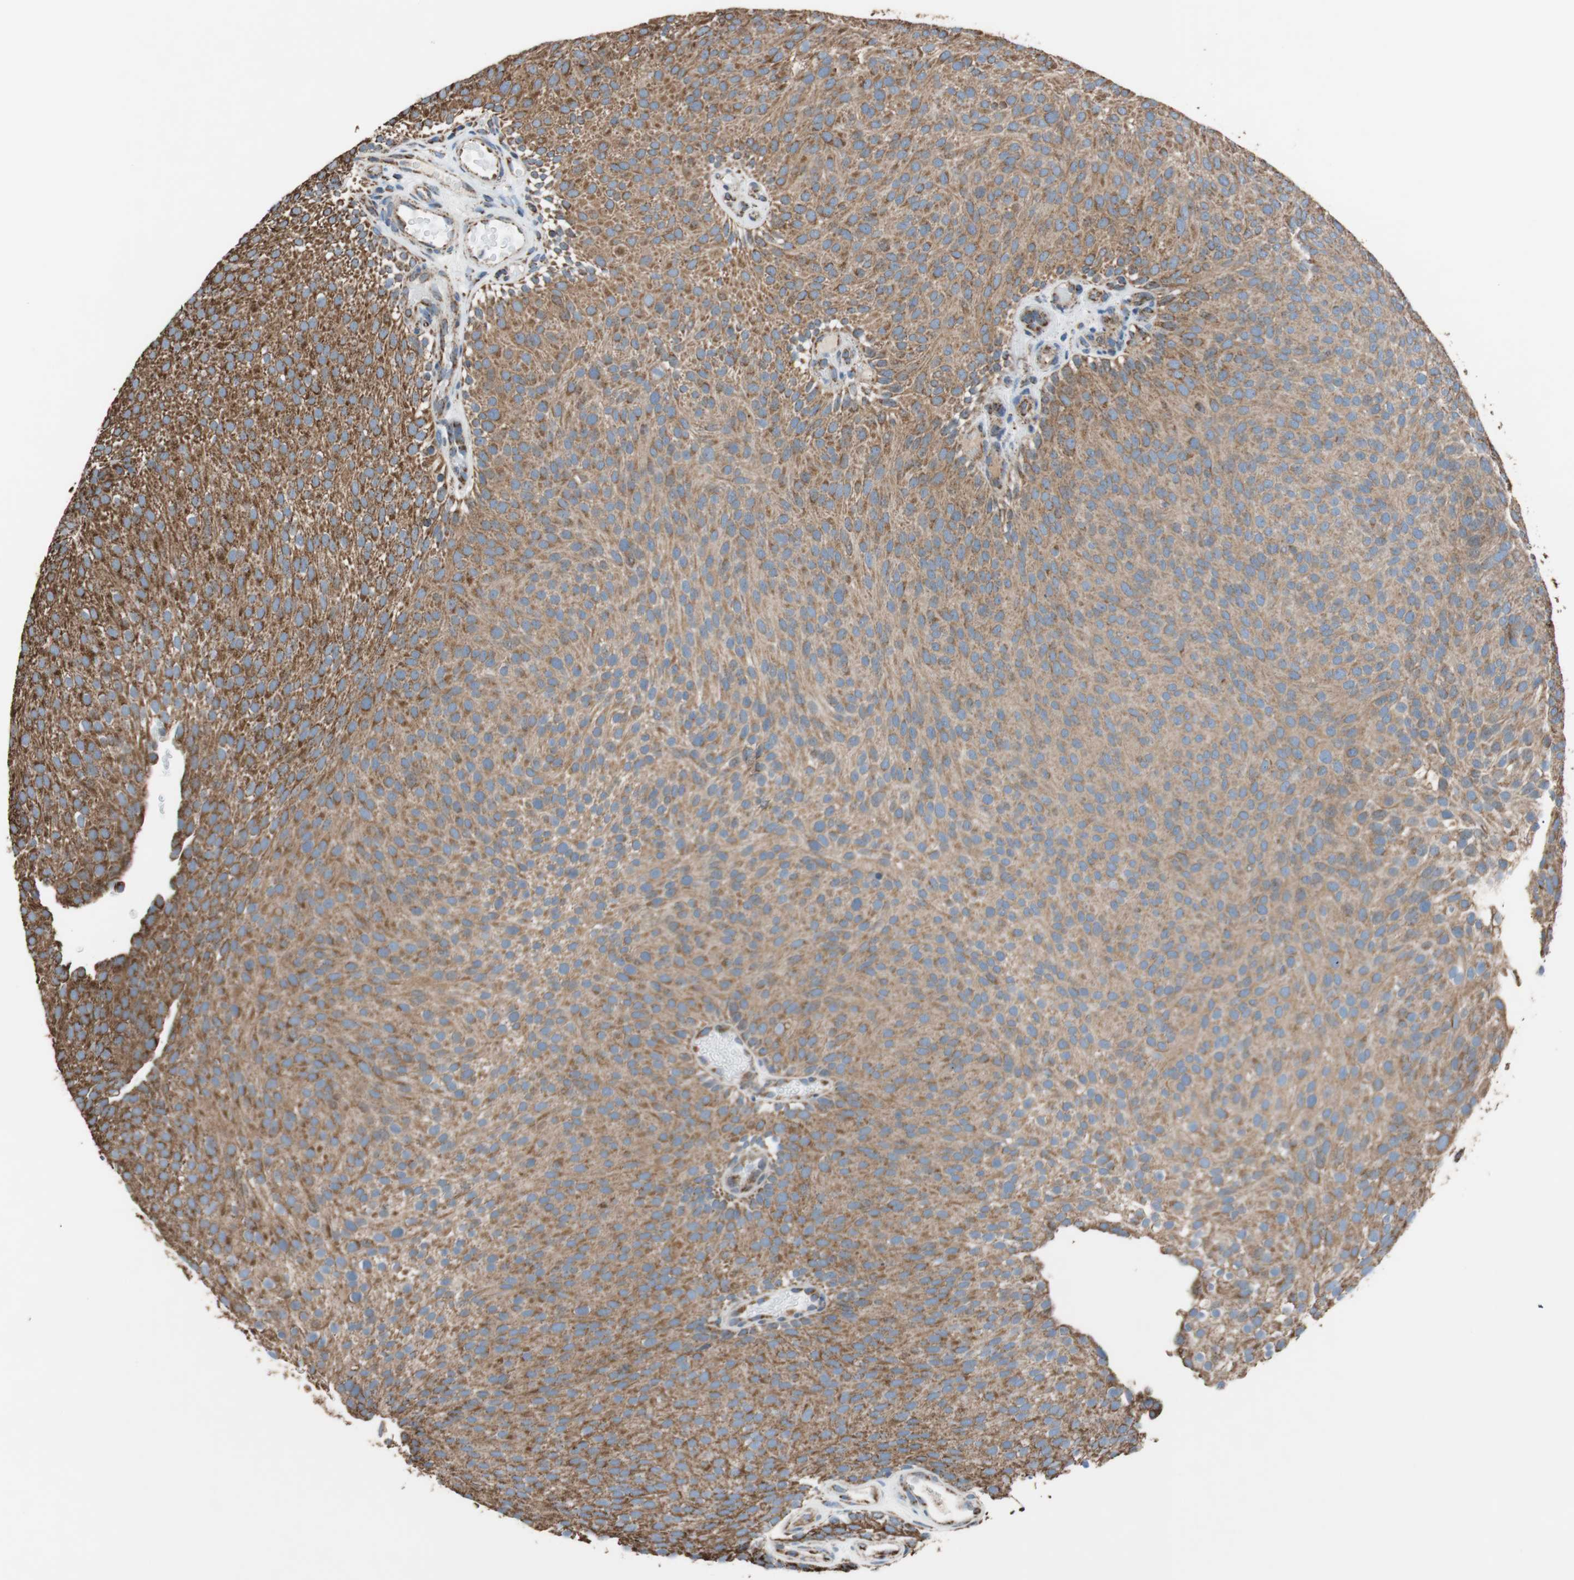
{"staining": {"intensity": "strong", "quantity": ">75%", "location": "cytoplasmic/membranous"}, "tissue": "urothelial cancer", "cell_type": "Tumor cells", "image_type": "cancer", "snomed": [{"axis": "morphology", "description": "Urothelial carcinoma, Low grade"}, {"axis": "topography", "description": "Urinary bladder"}], "caption": "Immunohistochemical staining of human urothelial cancer shows high levels of strong cytoplasmic/membranous protein expression in about >75% of tumor cells.", "gene": "PCSK4", "patient": {"sex": "male", "age": 78}}